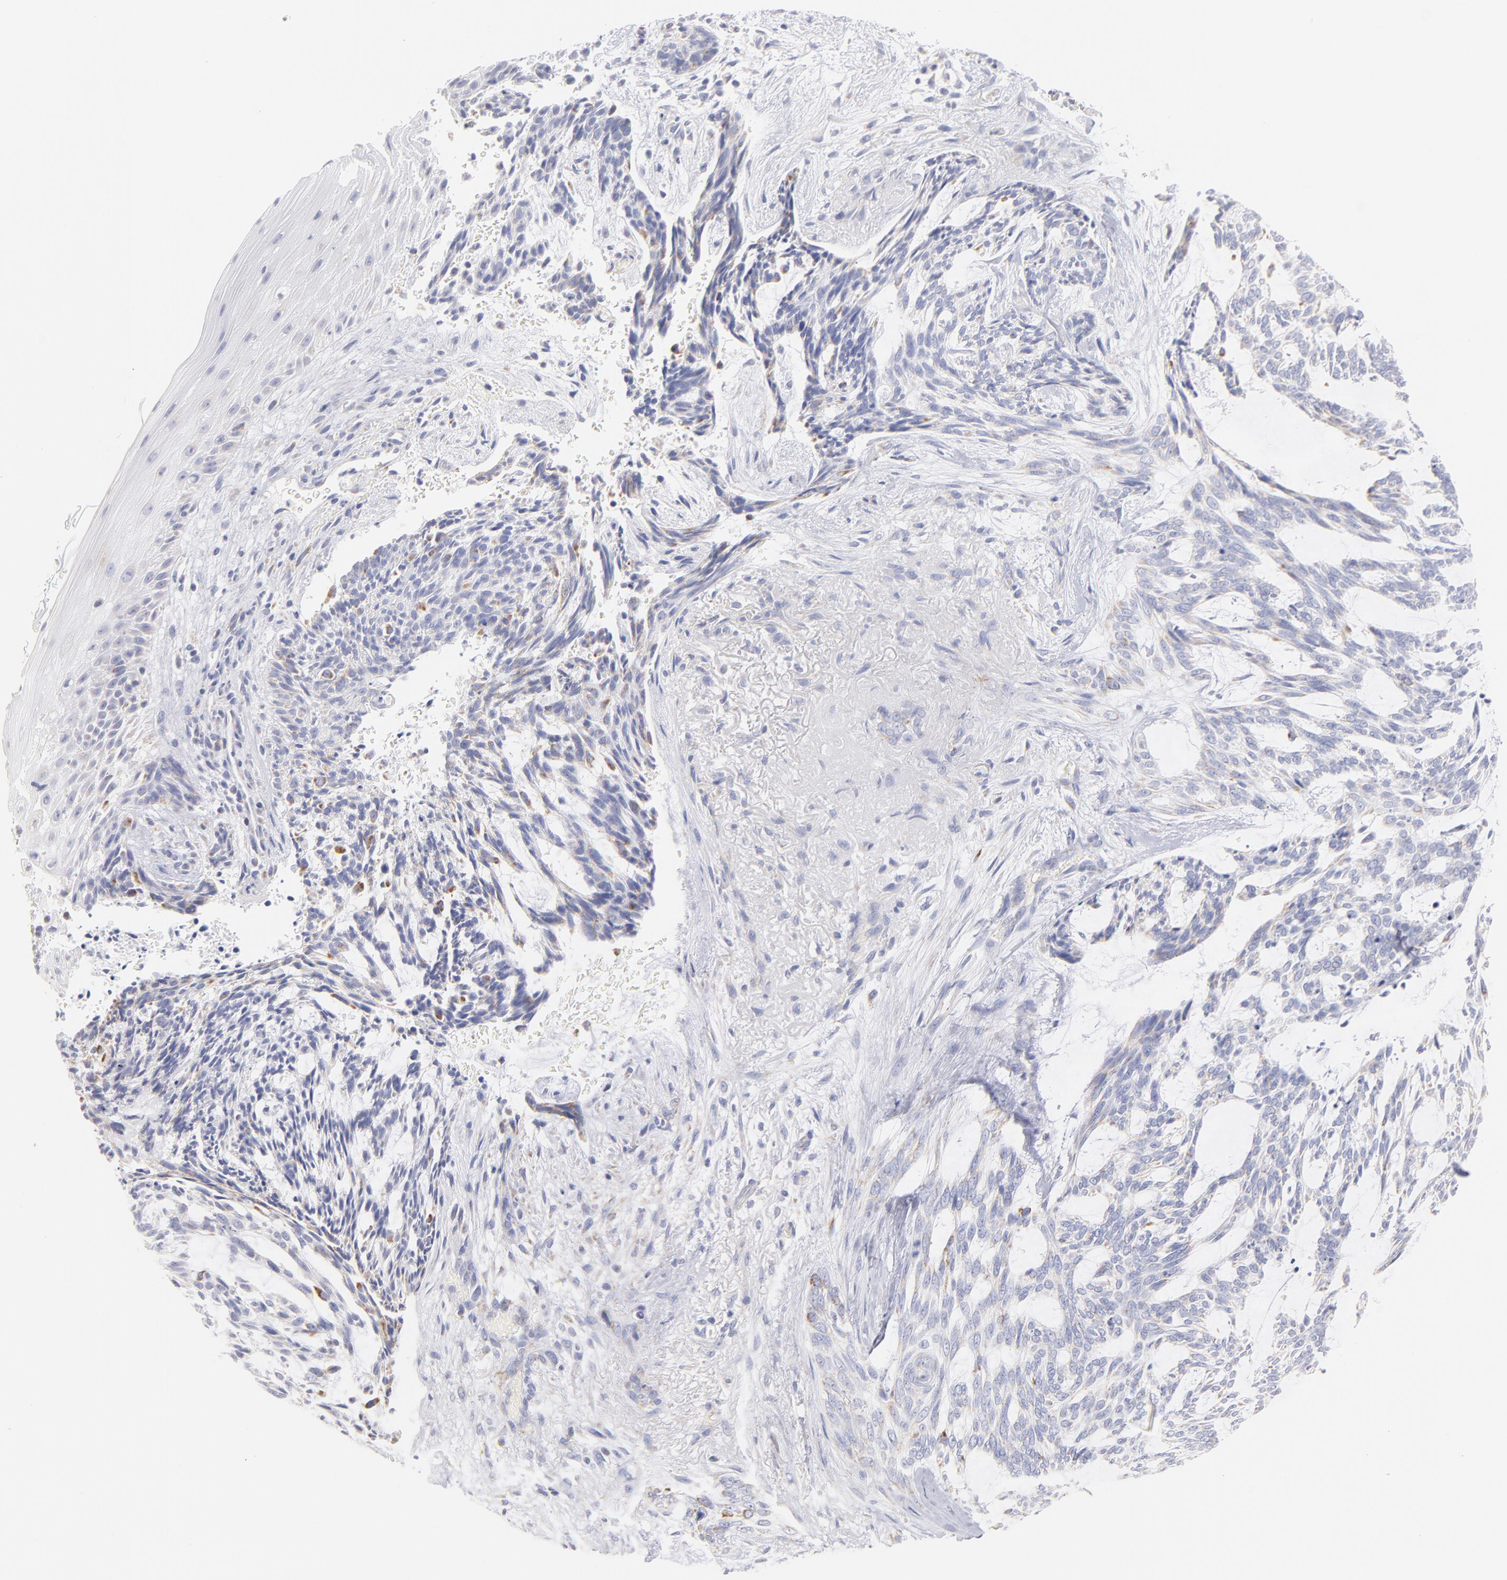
{"staining": {"intensity": "weak", "quantity": "<25%", "location": "cytoplasmic/membranous"}, "tissue": "skin cancer", "cell_type": "Tumor cells", "image_type": "cancer", "snomed": [{"axis": "morphology", "description": "Normal tissue, NOS"}, {"axis": "morphology", "description": "Basal cell carcinoma"}, {"axis": "topography", "description": "Skin"}], "caption": "DAB immunohistochemical staining of skin basal cell carcinoma exhibits no significant expression in tumor cells. (DAB (3,3'-diaminobenzidine) immunohistochemistry (IHC) with hematoxylin counter stain).", "gene": "AIFM1", "patient": {"sex": "female", "age": 71}}